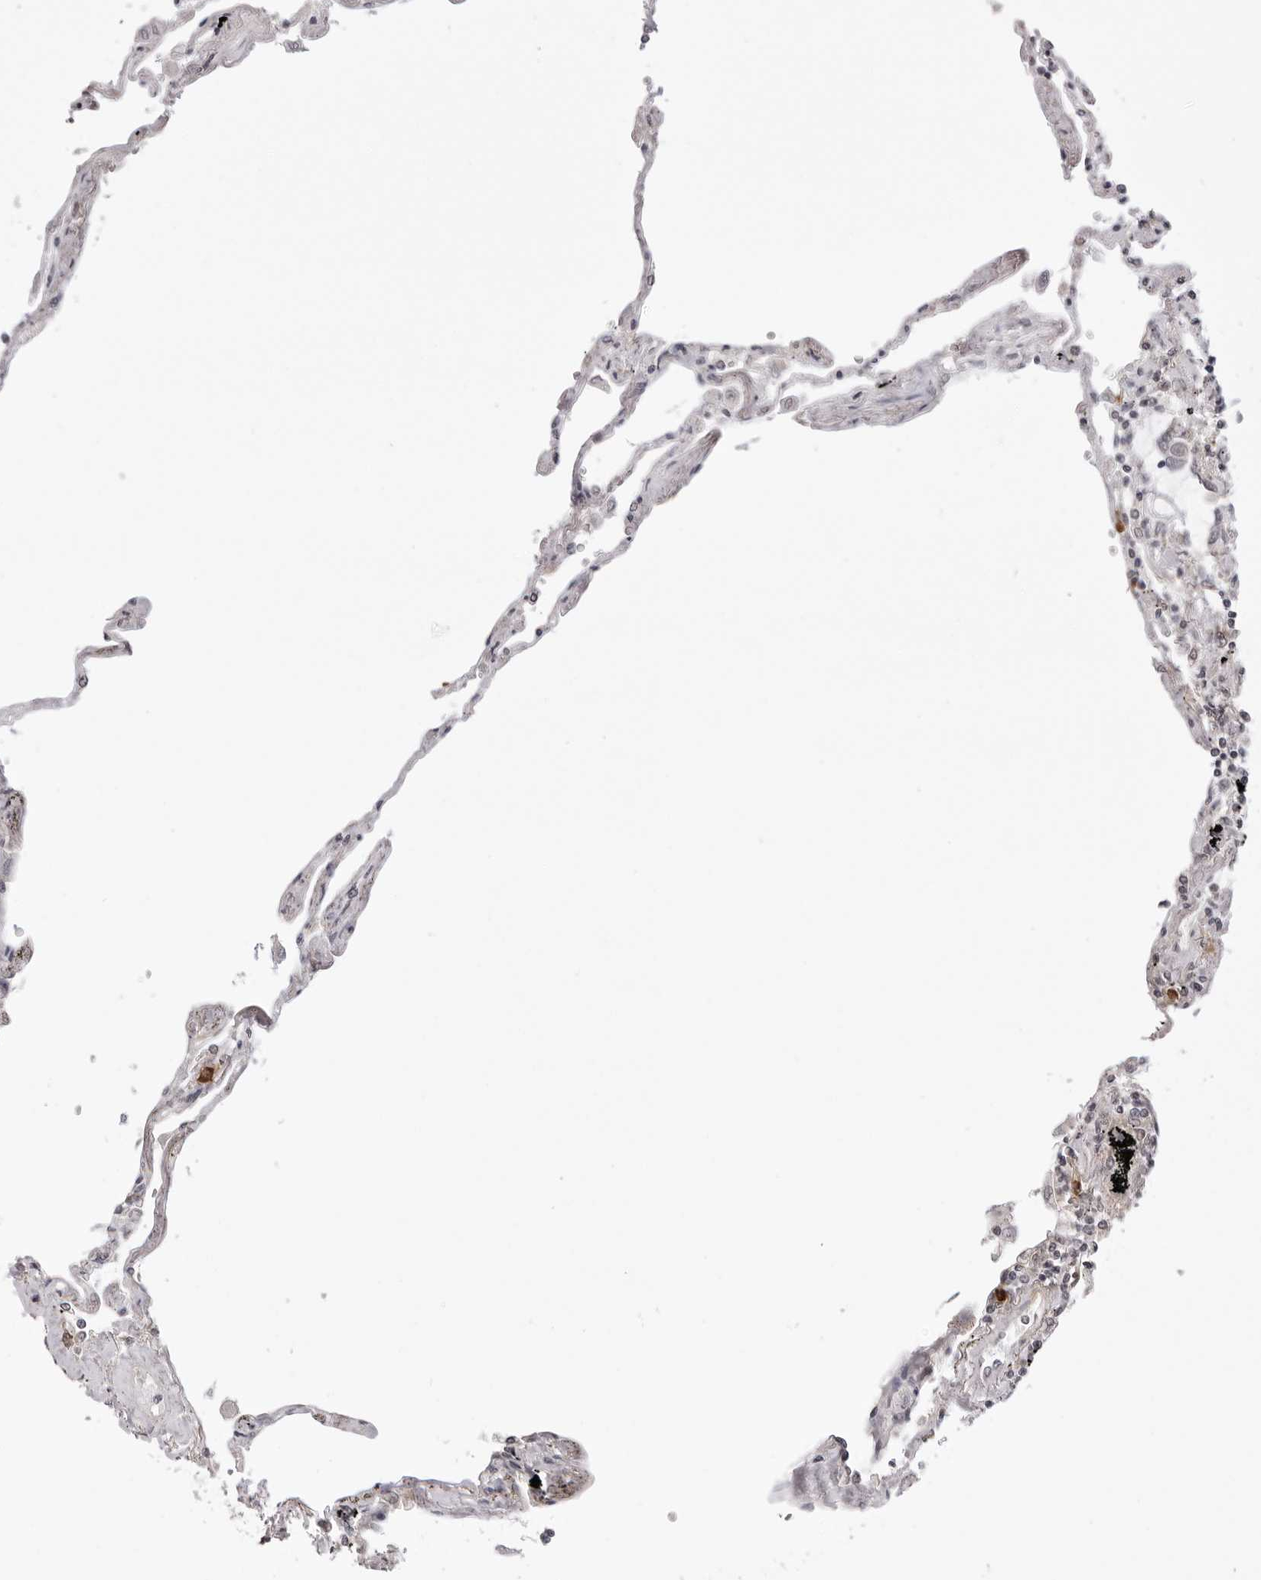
{"staining": {"intensity": "weak", "quantity": "25%-75%", "location": "cytoplasmic/membranous,nuclear"}, "tissue": "lung", "cell_type": "Alveolar cells", "image_type": "normal", "snomed": [{"axis": "morphology", "description": "Normal tissue, NOS"}, {"axis": "topography", "description": "Lung"}], "caption": "The immunohistochemical stain labels weak cytoplasmic/membranous,nuclear positivity in alveolar cells of normal lung. (IHC, brightfield microscopy, high magnification).", "gene": "ZC3H11A", "patient": {"sex": "female", "age": 67}}